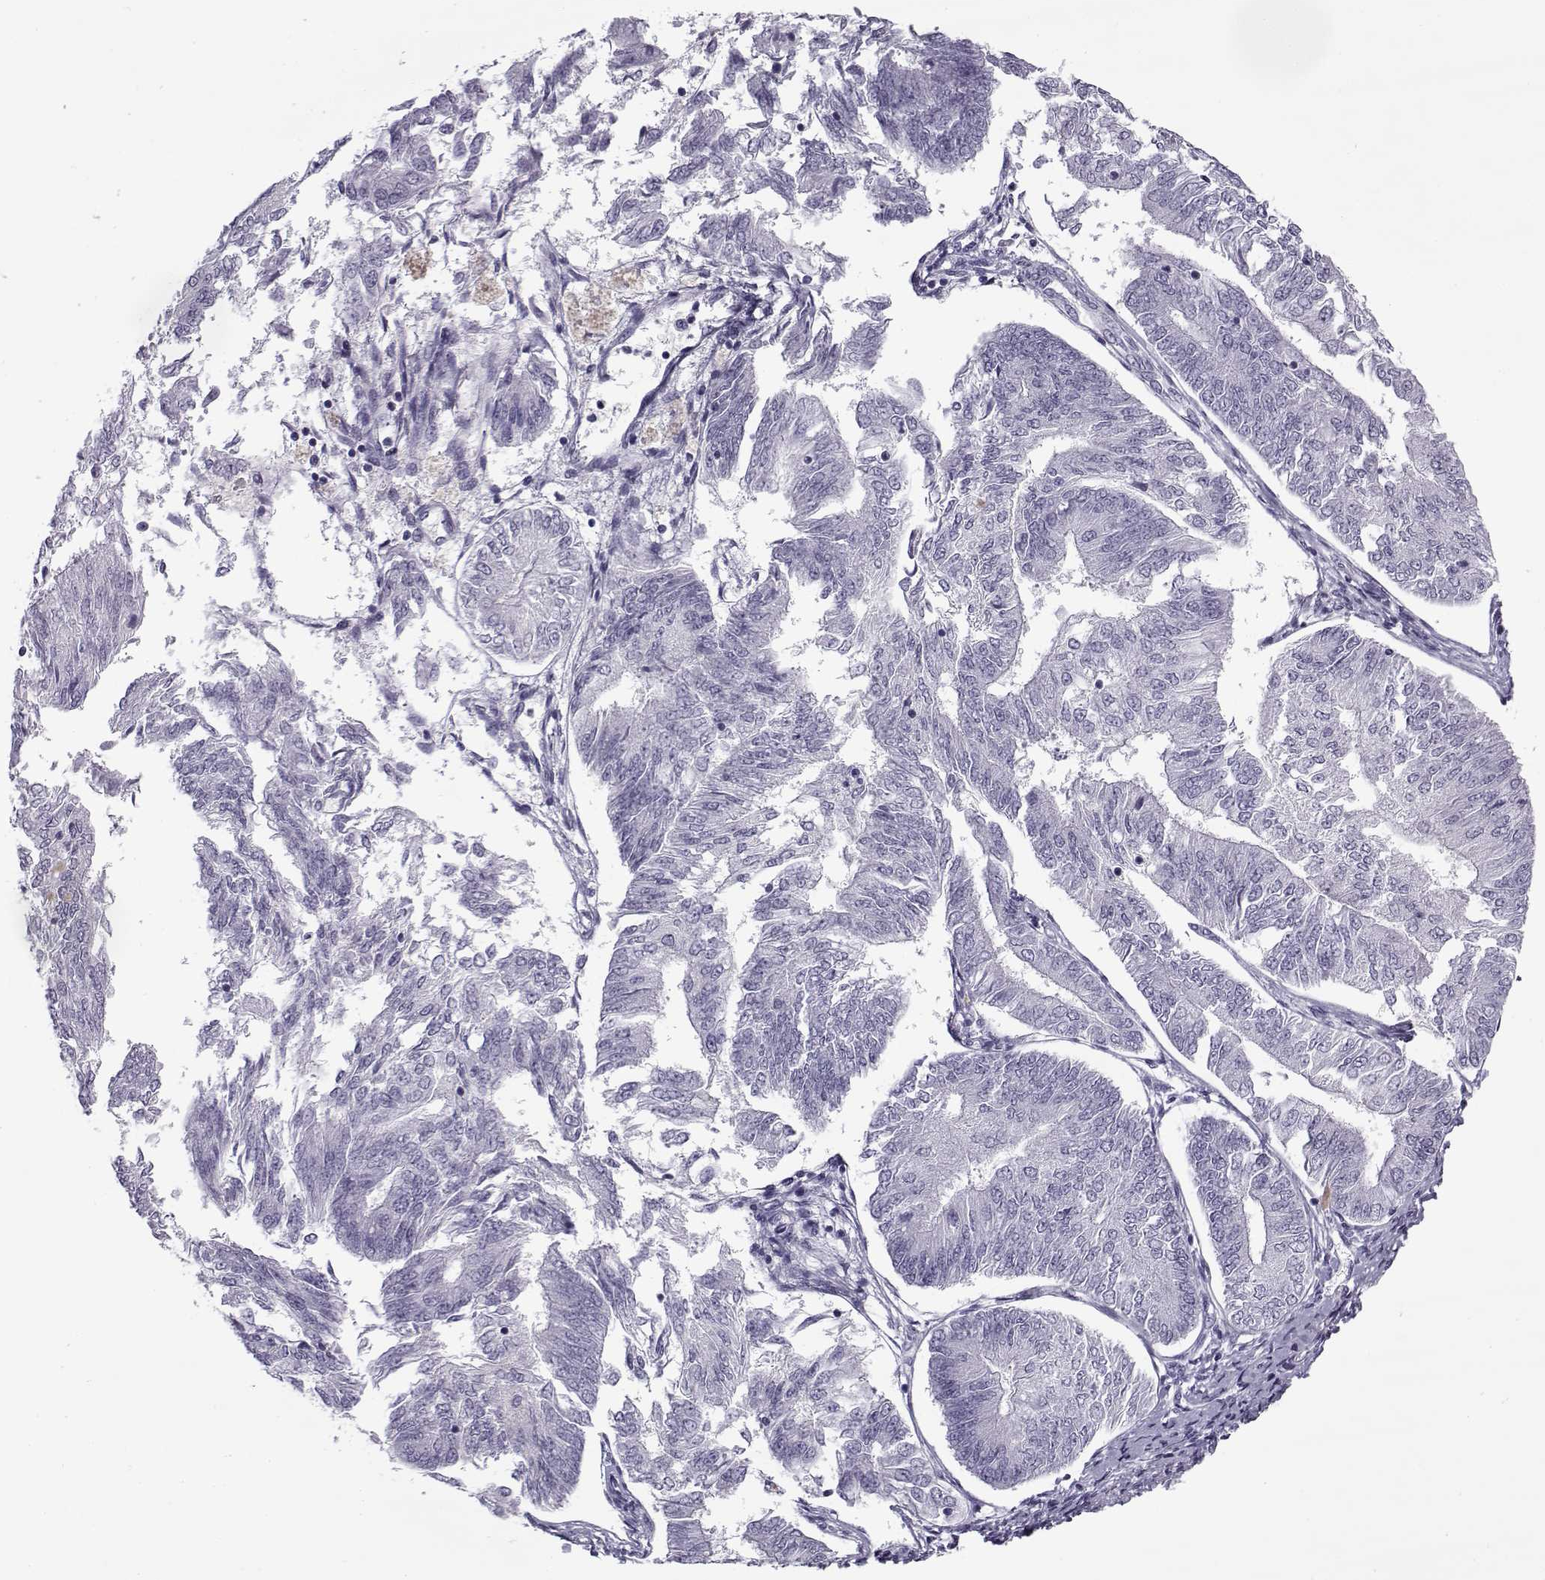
{"staining": {"intensity": "negative", "quantity": "none", "location": "none"}, "tissue": "endometrial cancer", "cell_type": "Tumor cells", "image_type": "cancer", "snomed": [{"axis": "morphology", "description": "Adenocarcinoma, NOS"}, {"axis": "topography", "description": "Endometrium"}], "caption": "The photomicrograph demonstrates no significant expression in tumor cells of endometrial adenocarcinoma.", "gene": "SNCA", "patient": {"sex": "female", "age": 58}}